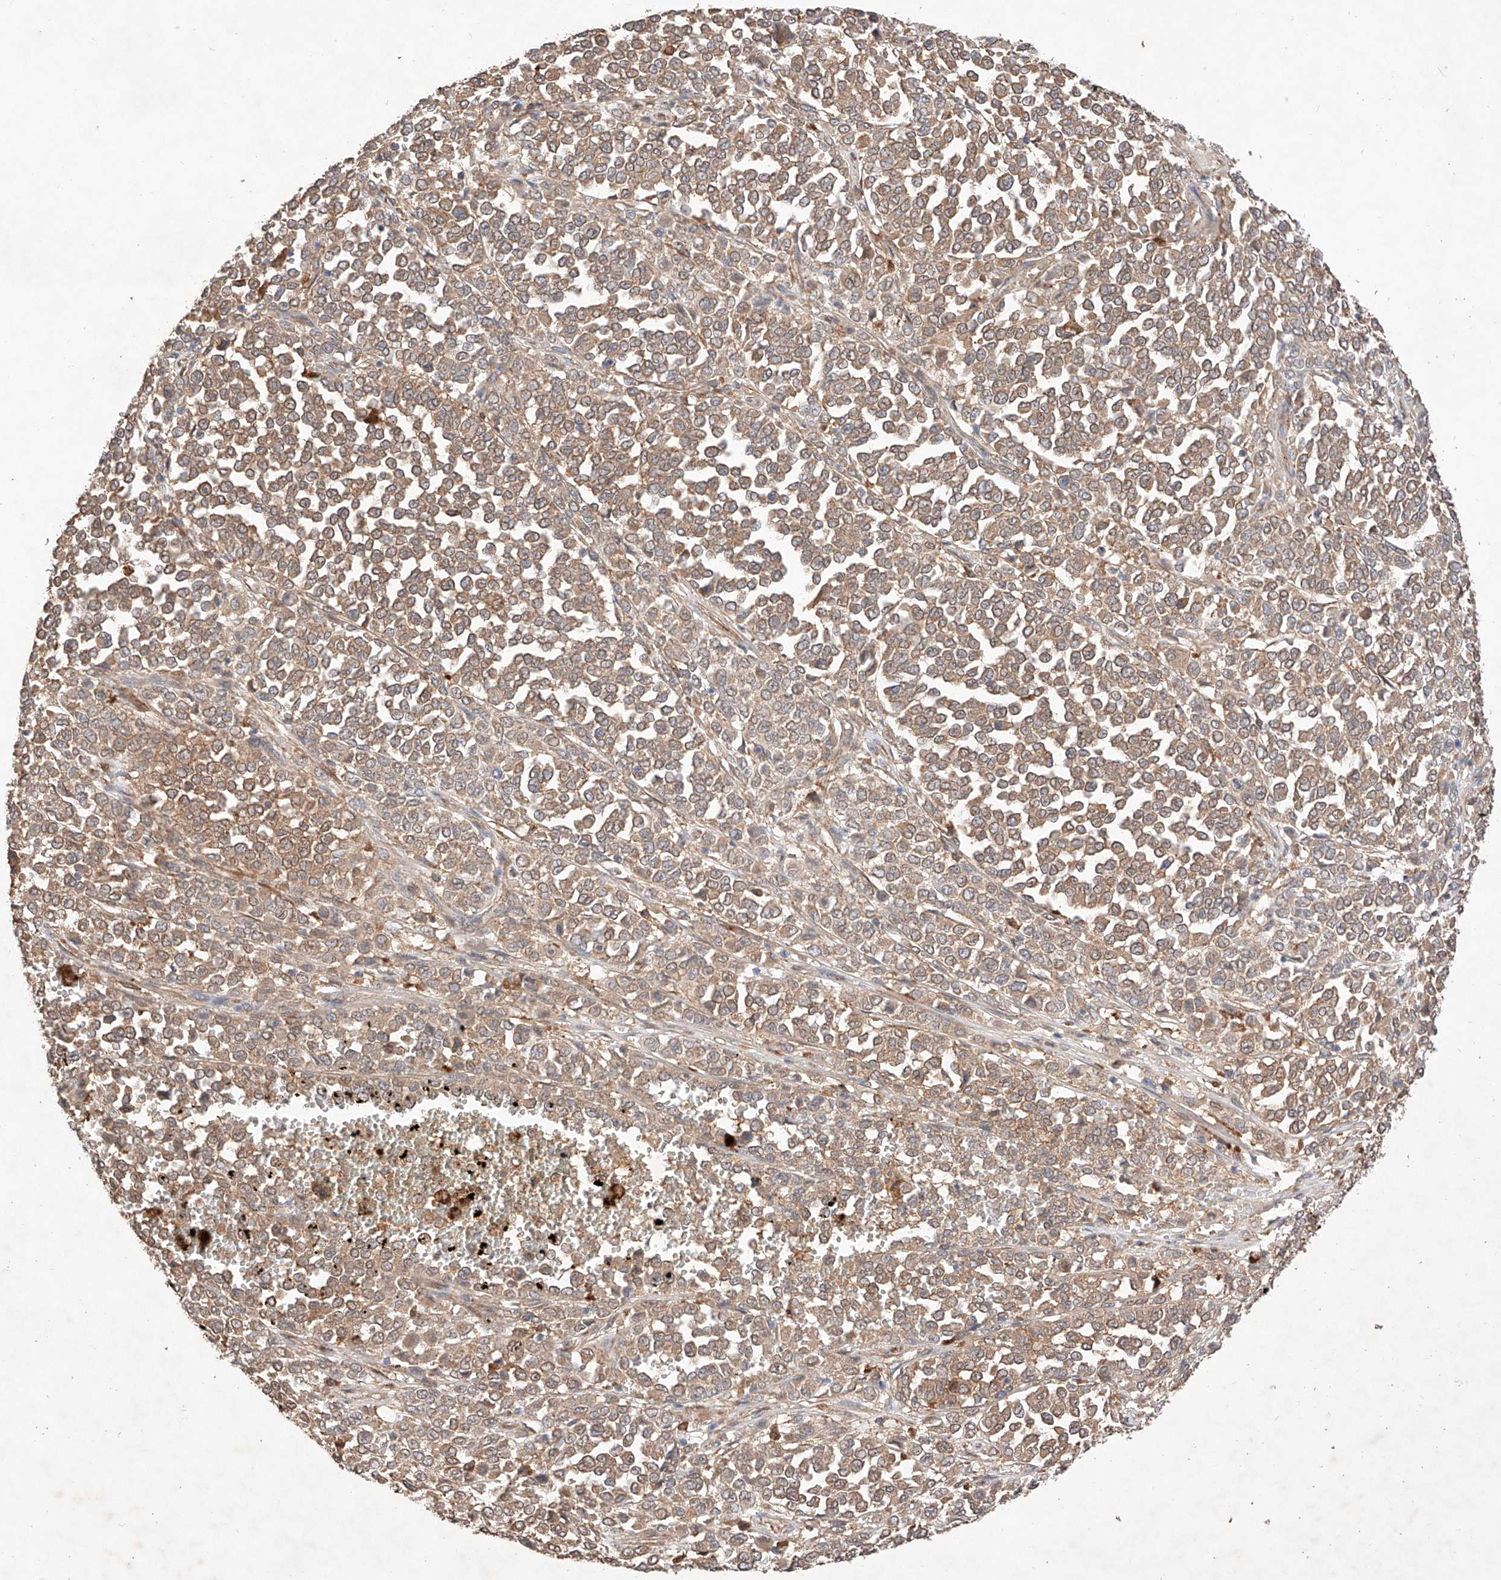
{"staining": {"intensity": "moderate", "quantity": ">75%", "location": "cytoplasmic/membranous"}, "tissue": "melanoma", "cell_type": "Tumor cells", "image_type": "cancer", "snomed": [{"axis": "morphology", "description": "Malignant melanoma, Metastatic site"}, {"axis": "topography", "description": "Pancreas"}], "caption": "Malignant melanoma (metastatic site) stained for a protein demonstrates moderate cytoplasmic/membranous positivity in tumor cells. The staining is performed using DAB brown chromogen to label protein expression. The nuclei are counter-stained blue using hematoxylin.", "gene": "C6orf62", "patient": {"sex": "female", "age": 30}}